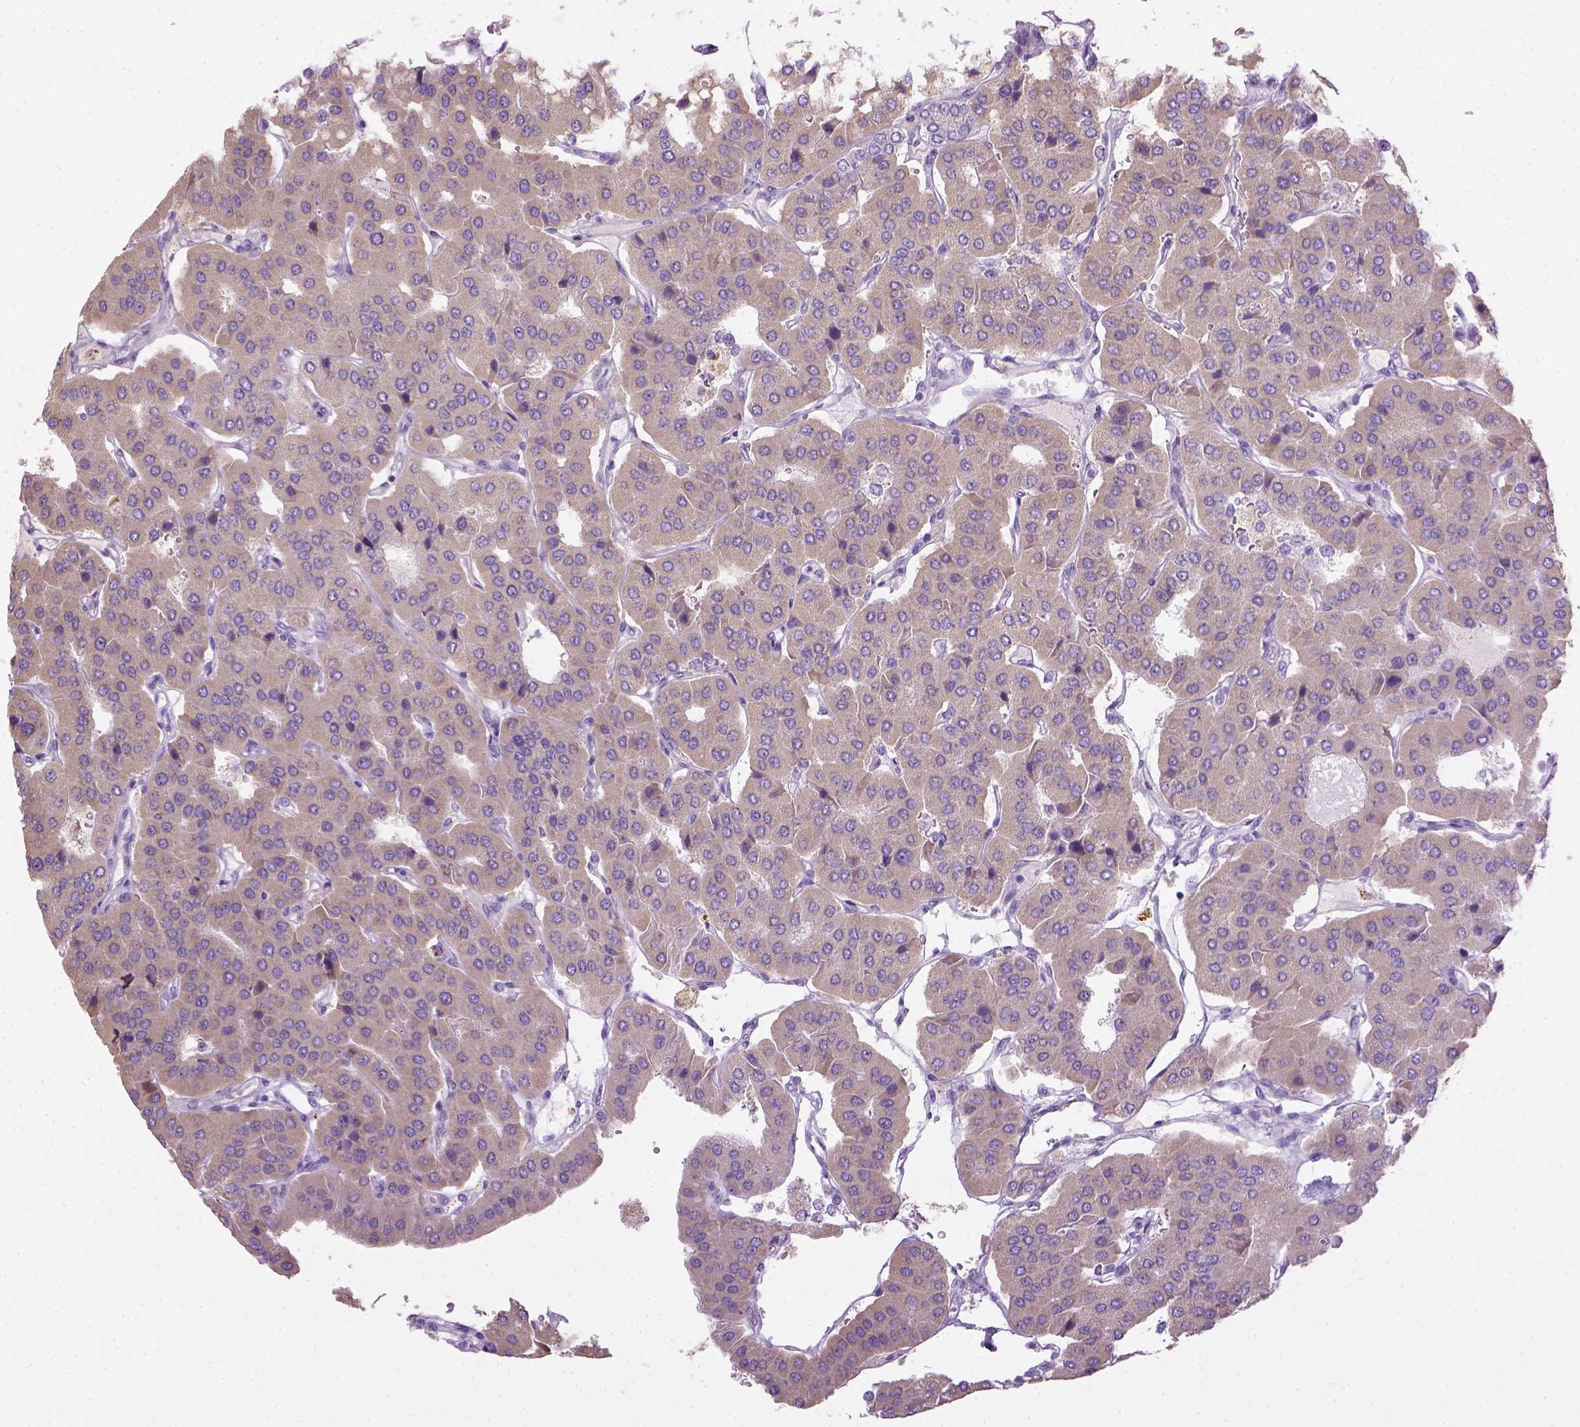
{"staining": {"intensity": "weak", "quantity": ">75%", "location": "cytoplasmic/membranous"}, "tissue": "parathyroid gland", "cell_type": "Glandular cells", "image_type": "normal", "snomed": [{"axis": "morphology", "description": "Normal tissue, NOS"}, {"axis": "morphology", "description": "Adenoma, NOS"}, {"axis": "topography", "description": "Parathyroid gland"}], "caption": "Immunohistochemical staining of benign parathyroid gland demonstrates weak cytoplasmic/membranous protein staining in about >75% of glandular cells.", "gene": "UTP4", "patient": {"sex": "female", "age": 86}}